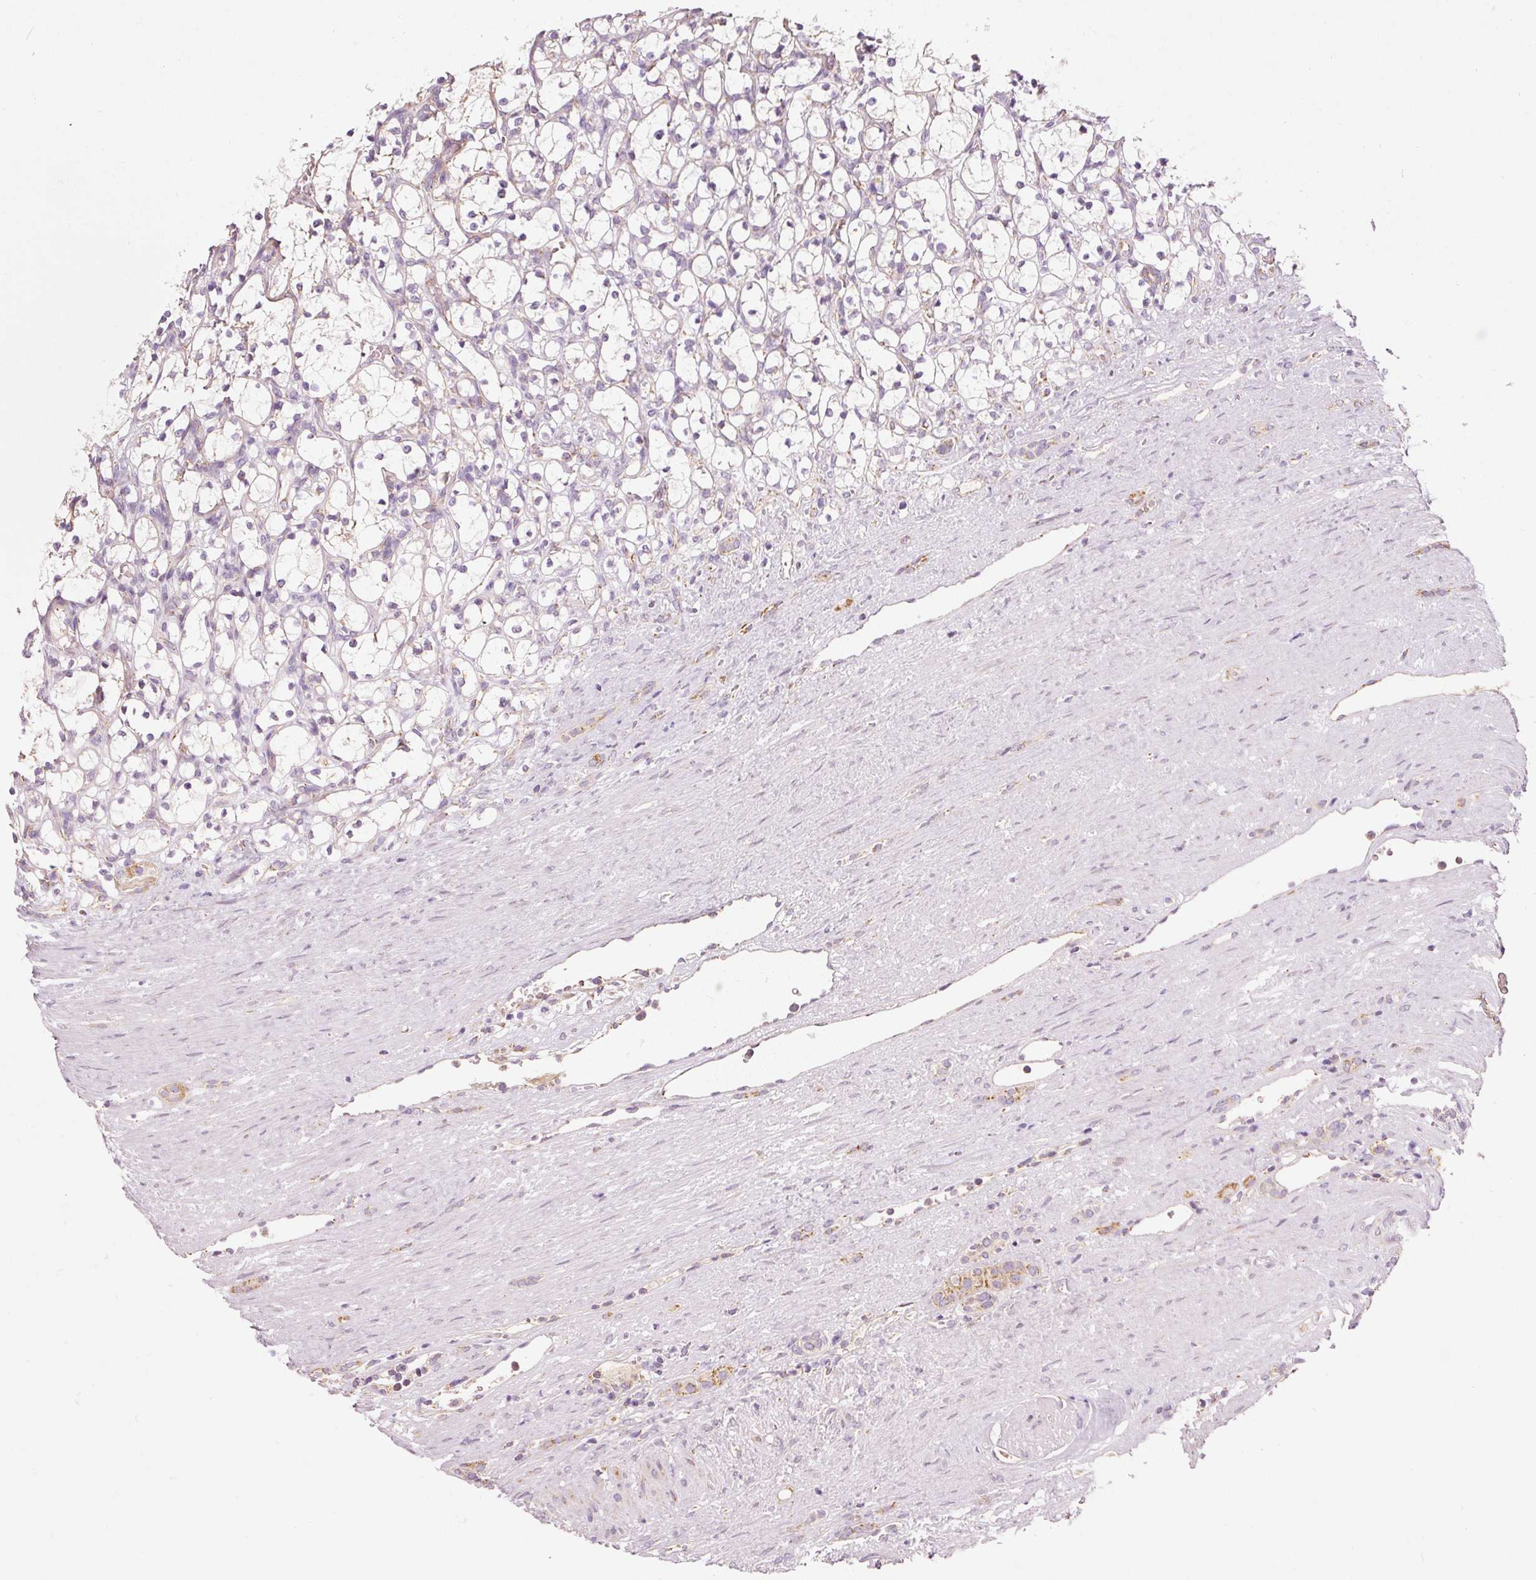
{"staining": {"intensity": "negative", "quantity": "none", "location": "none"}, "tissue": "renal cancer", "cell_type": "Tumor cells", "image_type": "cancer", "snomed": [{"axis": "morphology", "description": "Adenocarcinoma, NOS"}, {"axis": "topography", "description": "Kidney"}], "caption": "High power microscopy histopathology image of an IHC histopathology image of renal cancer, revealing no significant positivity in tumor cells.", "gene": "NDUFB4", "patient": {"sex": "female", "age": 69}}